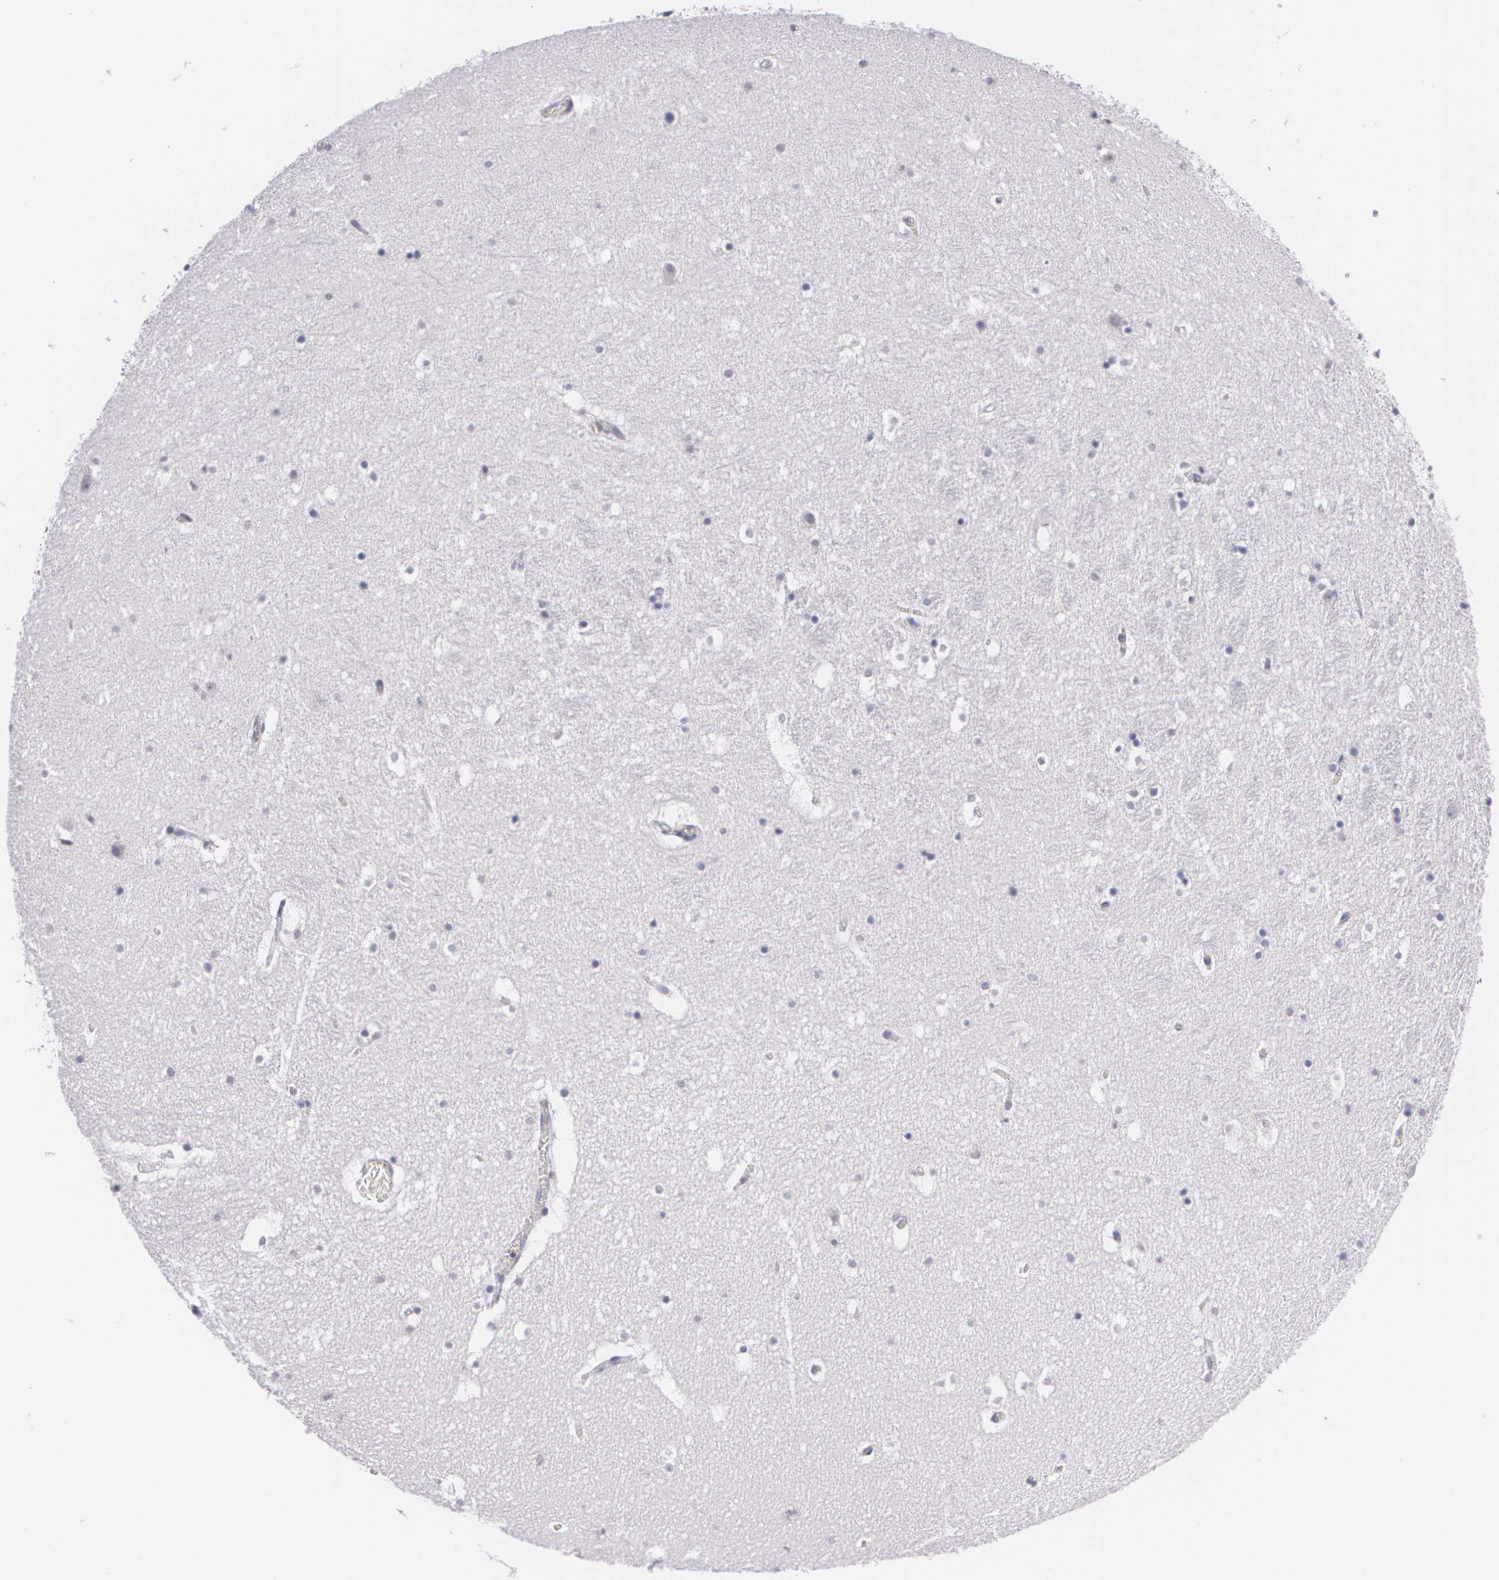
{"staining": {"intensity": "negative", "quantity": "none", "location": "none"}, "tissue": "hippocampus", "cell_type": "Glial cells", "image_type": "normal", "snomed": [{"axis": "morphology", "description": "Normal tissue, NOS"}, {"axis": "topography", "description": "Hippocampus"}], "caption": "Immunohistochemical staining of unremarkable human hippocampus shows no significant expression in glial cells. Brightfield microscopy of immunohistochemistry stained with DAB (brown) and hematoxylin (blue), captured at high magnification.", "gene": "BCL10", "patient": {"sex": "male", "age": 45}}